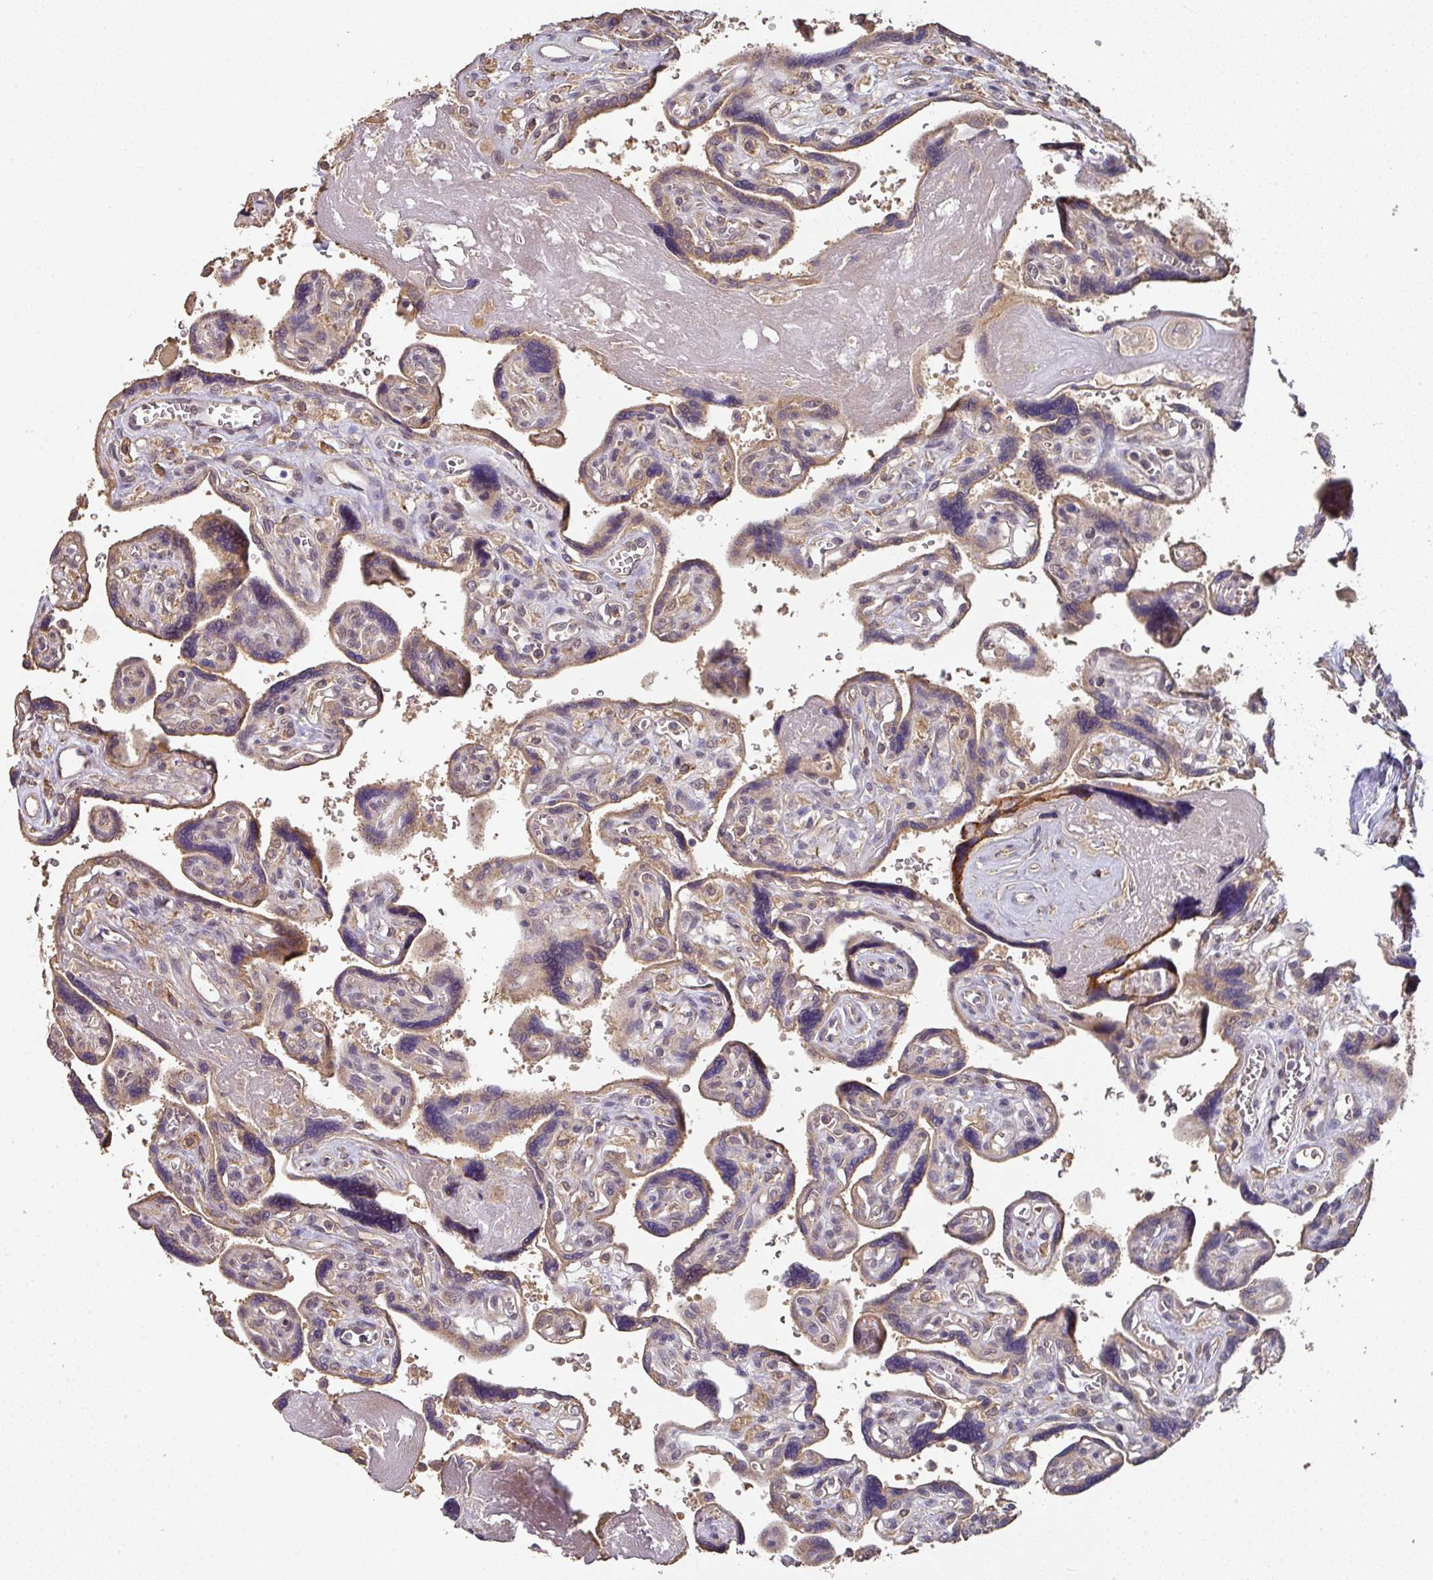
{"staining": {"intensity": "strong", "quantity": ">75%", "location": "cytoplasmic/membranous"}, "tissue": "placenta", "cell_type": "Decidual cells", "image_type": "normal", "snomed": [{"axis": "morphology", "description": "Normal tissue, NOS"}, {"axis": "topography", "description": "Placenta"}], "caption": "Protein expression analysis of benign placenta displays strong cytoplasmic/membranous staining in about >75% of decidual cells. (Brightfield microscopy of DAB IHC at high magnification).", "gene": "ACVR2B", "patient": {"sex": "female", "age": 39}}